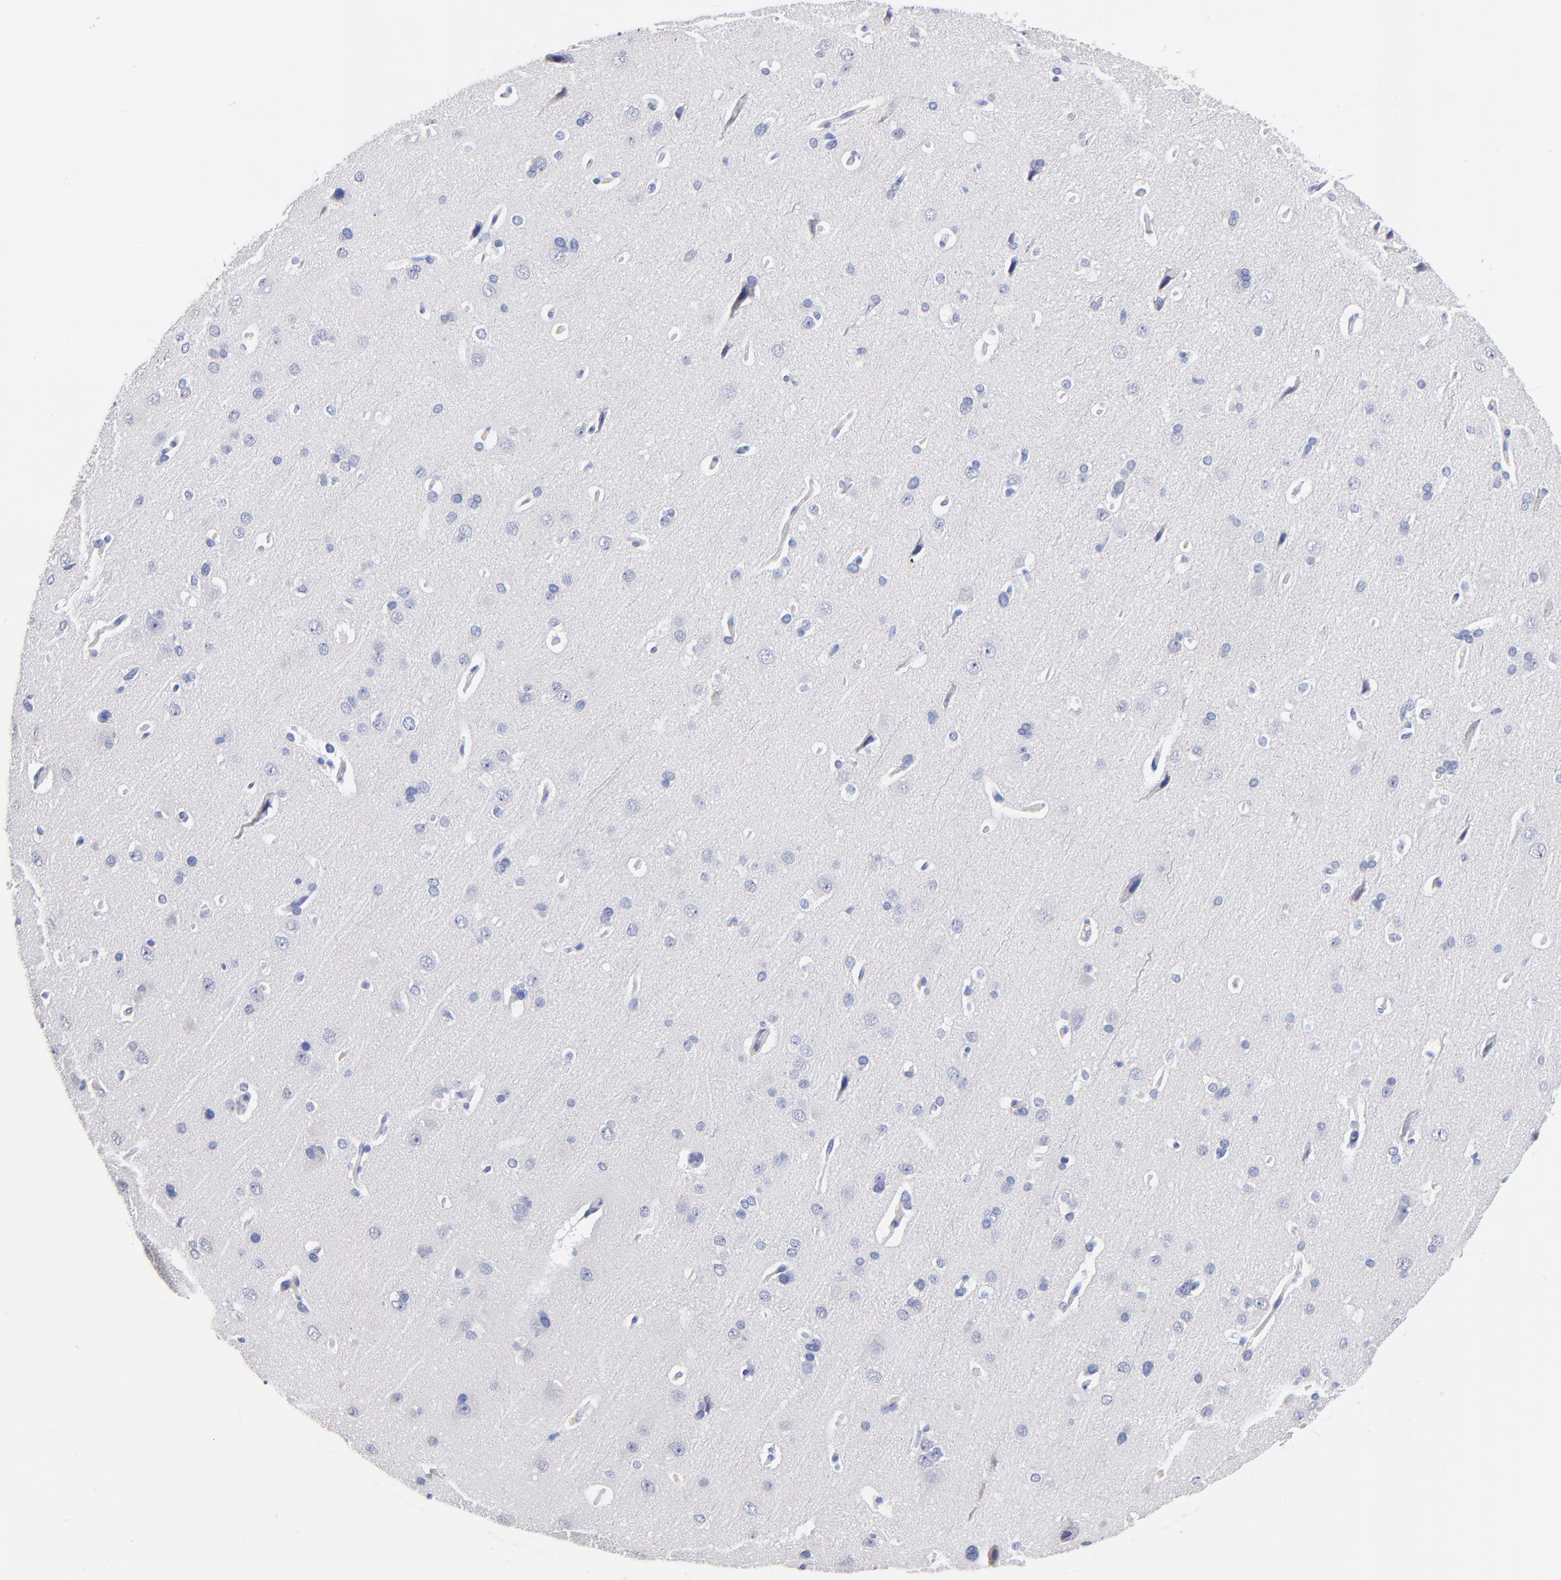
{"staining": {"intensity": "negative", "quantity": "none", "location": "none"}, "tissue": "cerebral cortex", "cell_type": "Endothelial cells", "image_type": "normal", "snomed": [{"axis": "morphology", "description": "Normal tissue, NOS"}, {"axis": "topography", "description": "Cerebral cortex"}], "caption": "Immunohistochemical staining of normal cerebral cortex reveals no significant expression in endothelial cells.", "gene": "SLC44A2", "patient": {"sex": "male", "age": 62}}